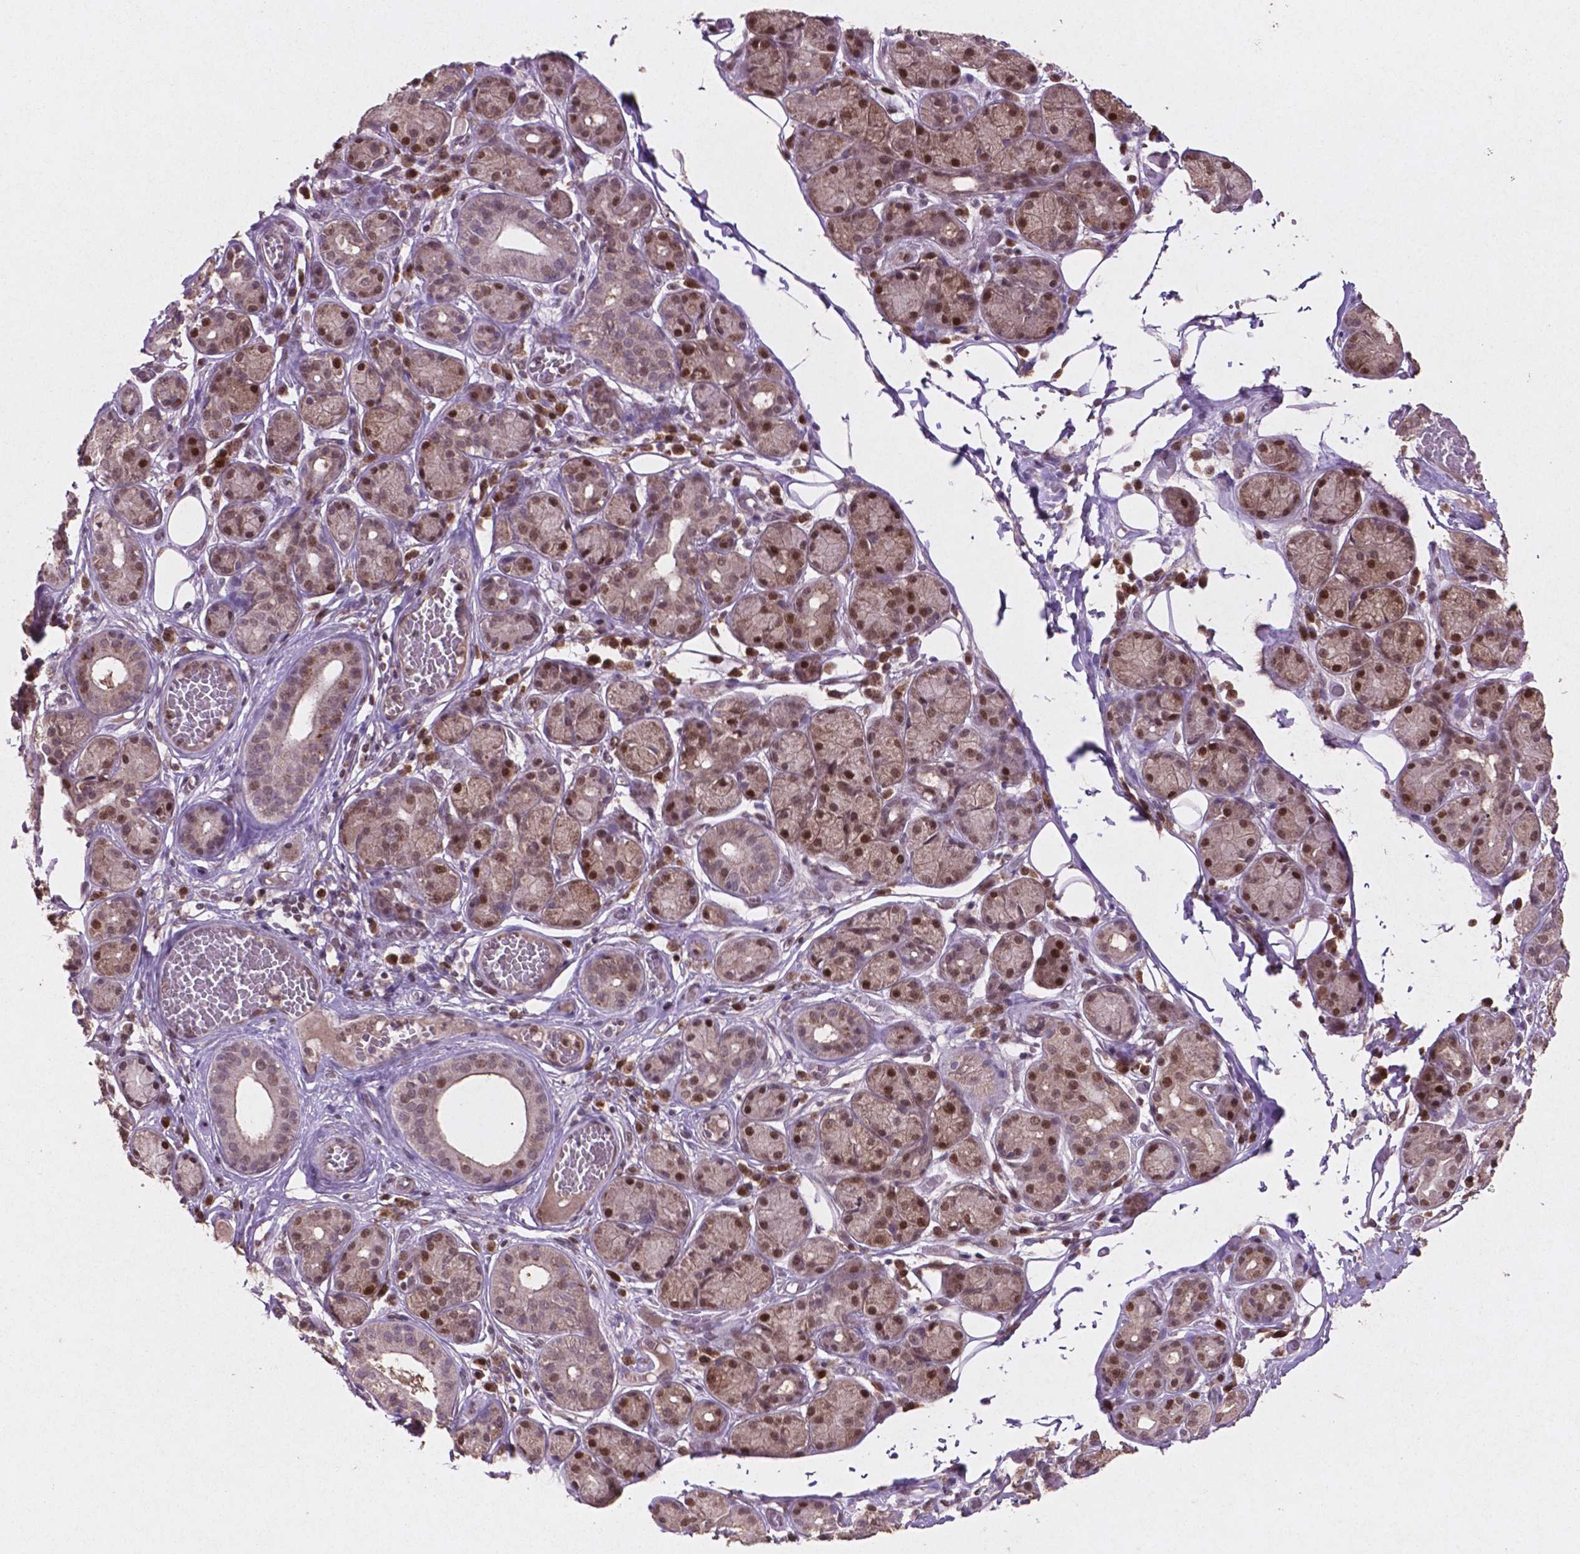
{"staining": {"intensity": "strong", "quantity": "25%-75%", "location": "cytoplasmic/membranous,nuclear"}, "tissue": "salivary gland", "cell_type": "Glandular cells", "image_type": "normal", "snomed": [{"axis": "morphology", "description": "Normal tissue, NOS"}, {"axis": "topography", "description": "Salivary gland"}, {"axis": "topography", "description": "Peripheral nerve tissue"}], "caption": "A brown stain shows strong cytoplasmic/membranous,nuclear expression of a protein in glandular cells of normal salivary gland. (brown staining indicates protein expression, while blue staining denotes nuclei).", "gene": "GLRX", "patient": {"sex": "male", "age": 71}}